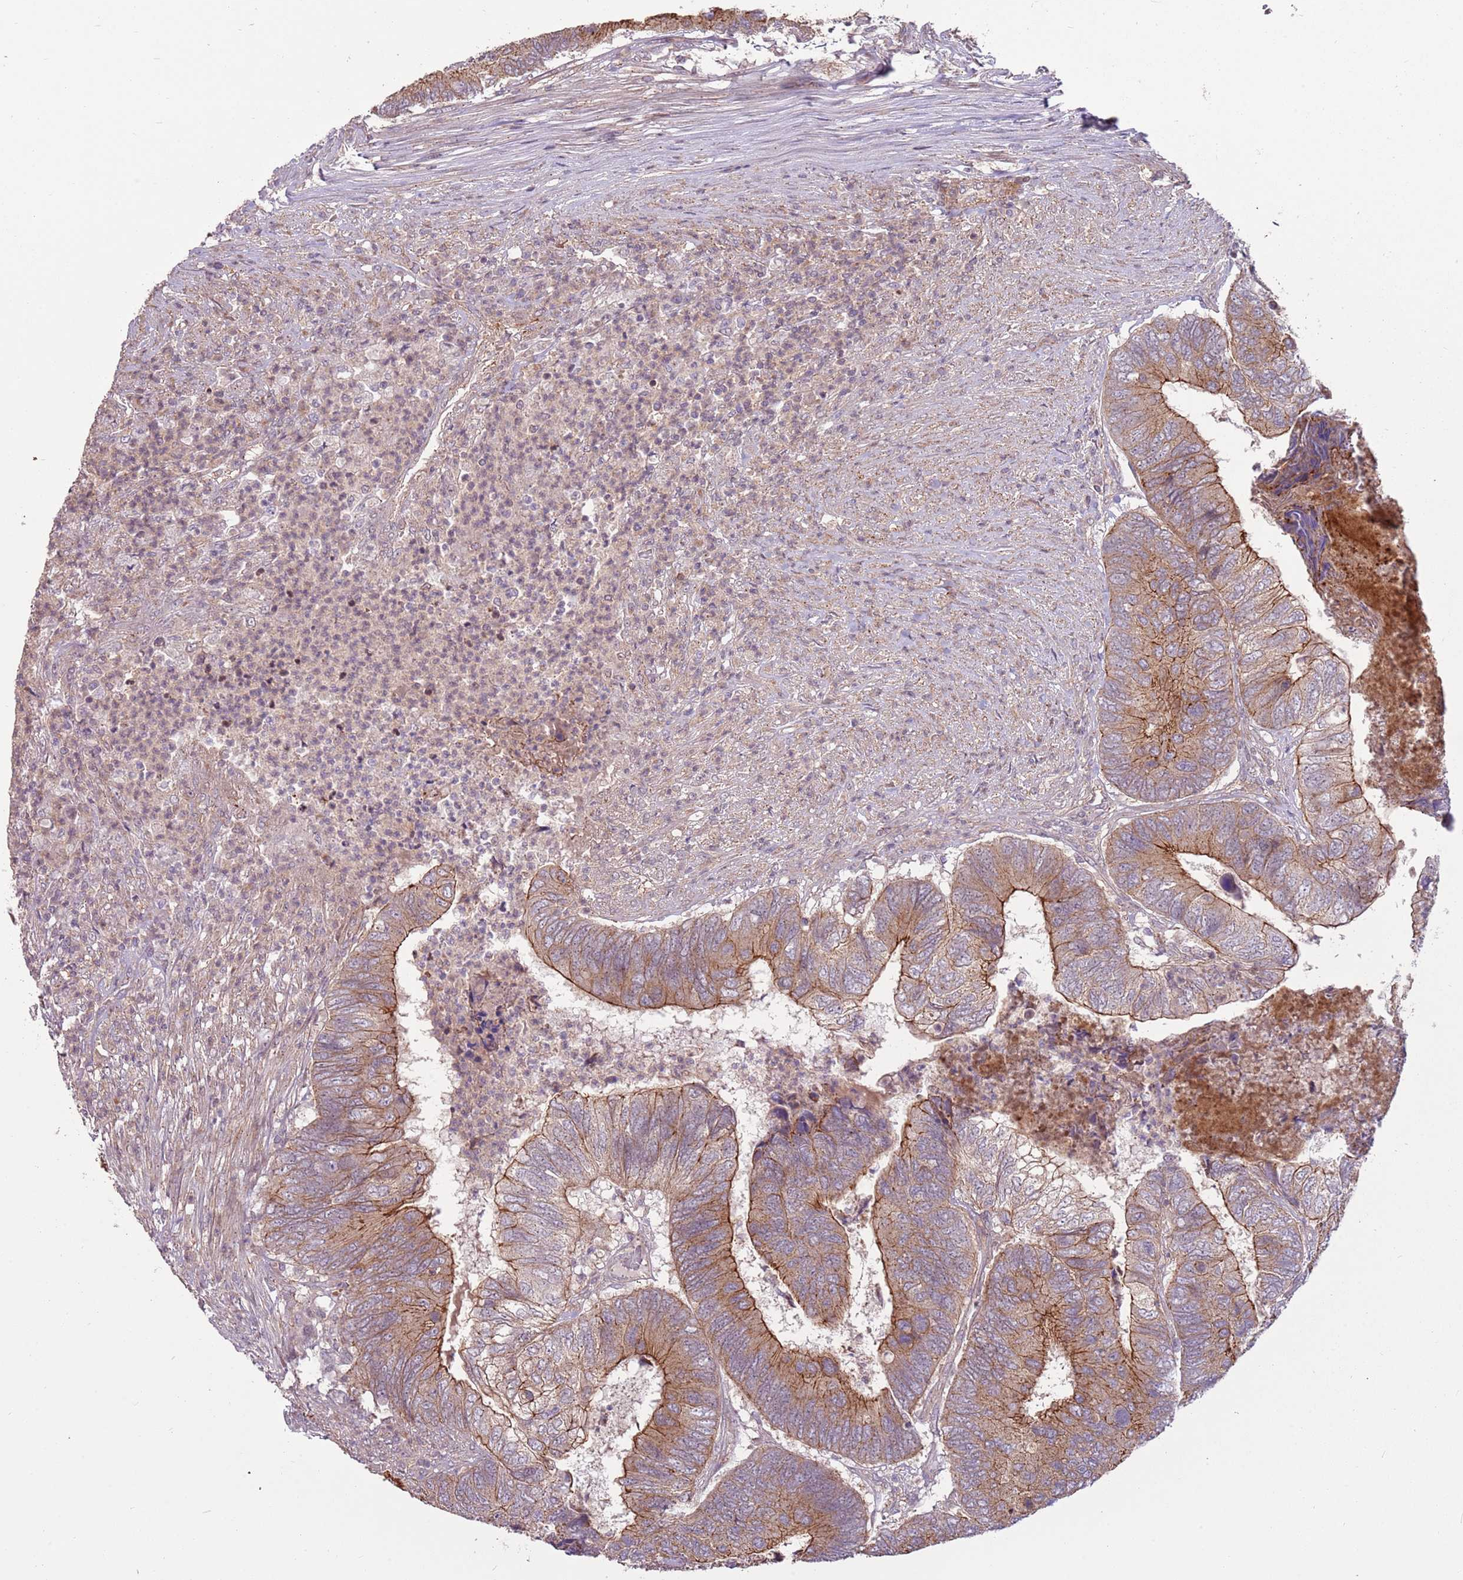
{"staining": {"intensity": "moderate", "quantity": ">75%", "location": "cytoplasmic/membranous"}, "tissue": "colorectal cancer", "cell_type": "Tumor cells", "image_type": "cancer", "snomed": [{"axis": "morphology", "description": "Adenocarcinoma, NOS"}, {"axis": "topography", "description": "Colon"}], "caption": "Colorectal cancer was stained to show a protein in brown. There is medium levels of moderate cytoplasmic/membranous expression in approximately >75% of tumor cells.", "gene": "SPATA31D1", "patient": {"sex": "female", "age": 67}}